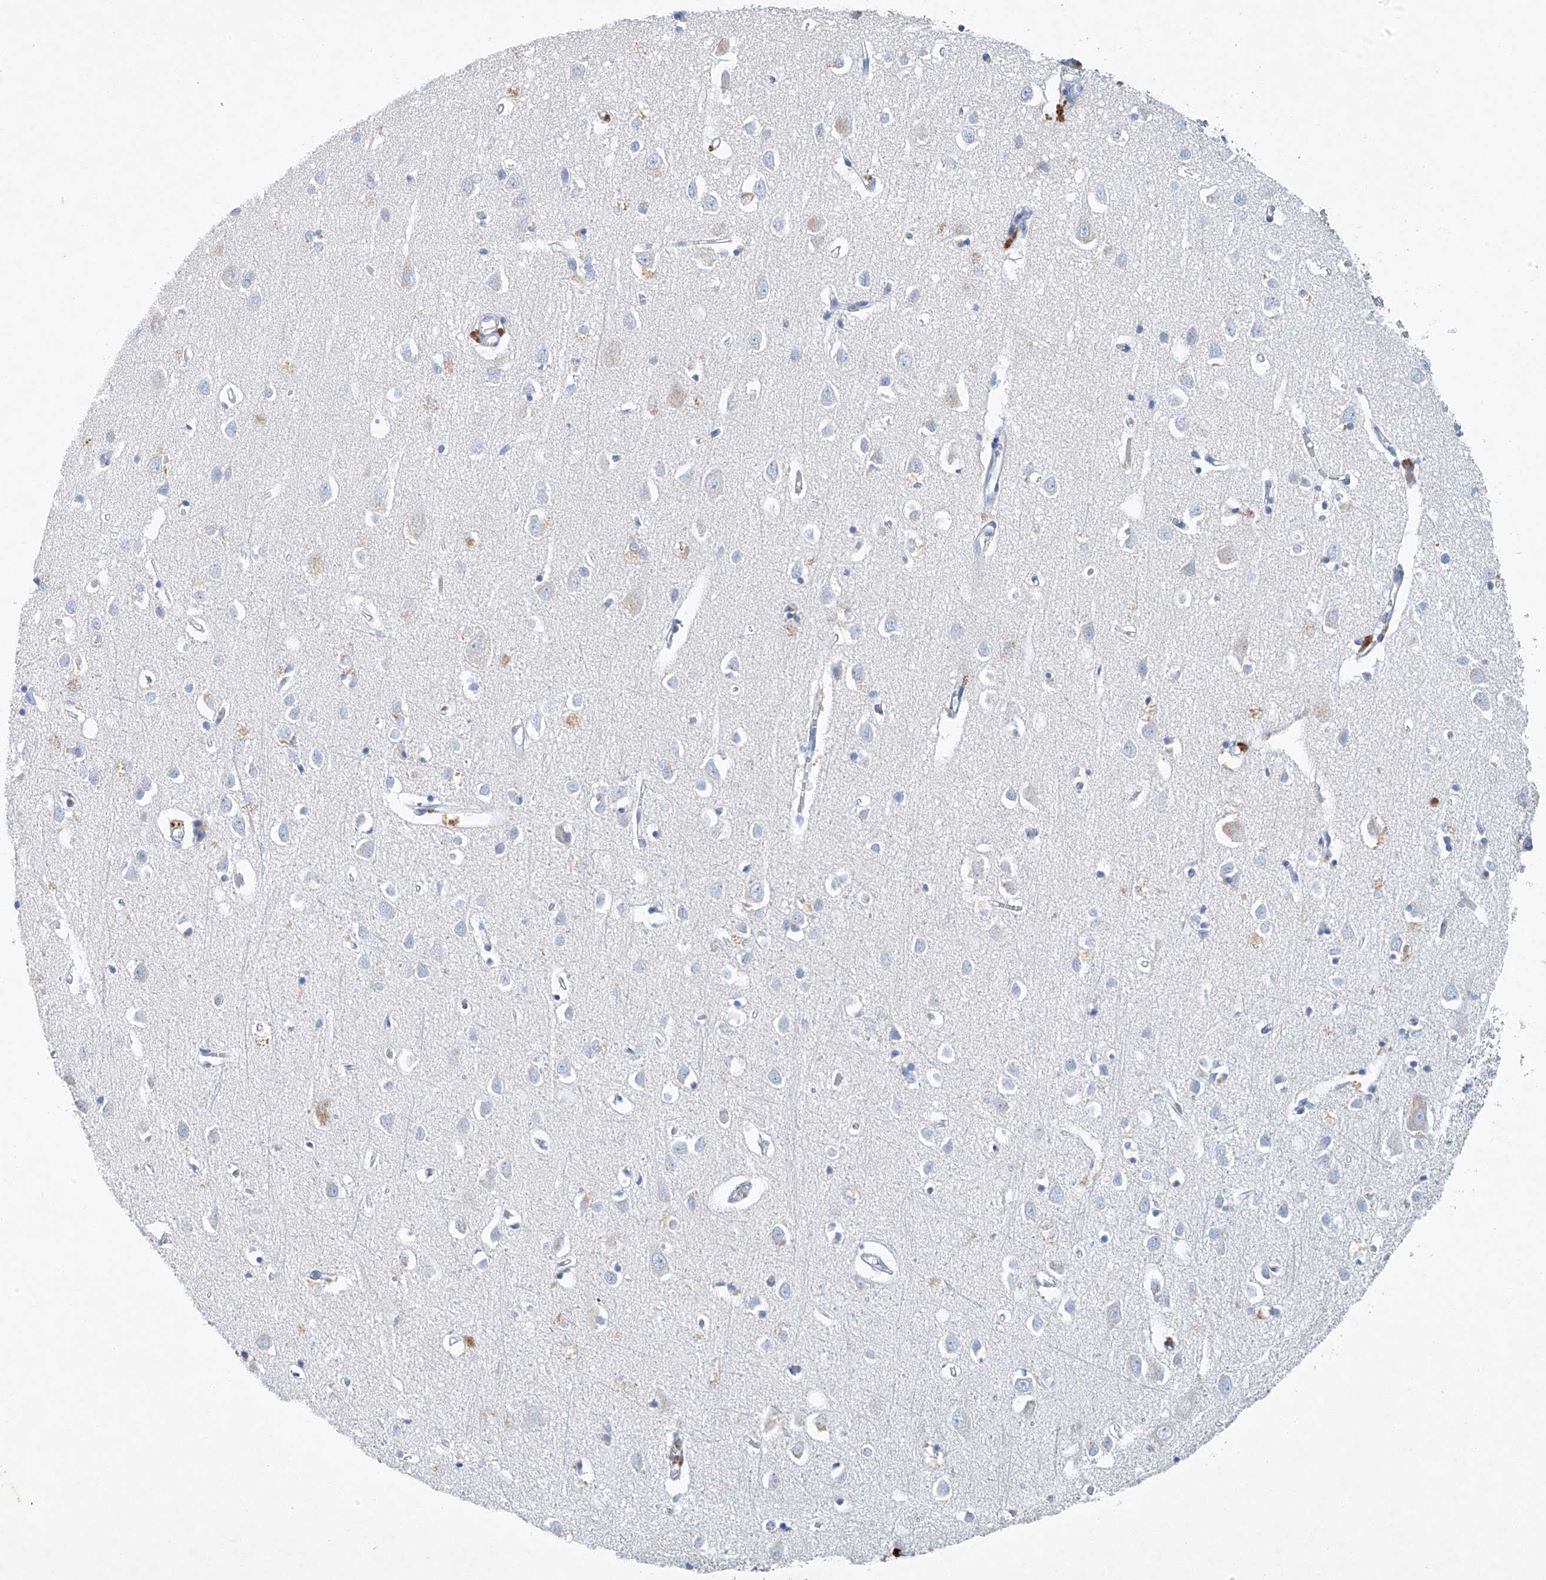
{"staining": {"intensity": "negative", "quantity": "none", "location": "none"}, "tissue": "cerebral cortex", "cell_type": "Endothelial cells", "image_type": "normal", "snomed": [{"axis": "morphology", "description": "Normal tissue, NOS"}, {"axis": "topography", "description": "Cerebral cortex"}], "caption": "DAB immunohistochemical staining of normal human cerebral cortex displays no significant expression in endothelial cells. (Immunohistochemistry (ihc), brightfield microscopy, high magnification).", "gene": "C1orf87", "patient": {"sex": "female", "age": 64}}